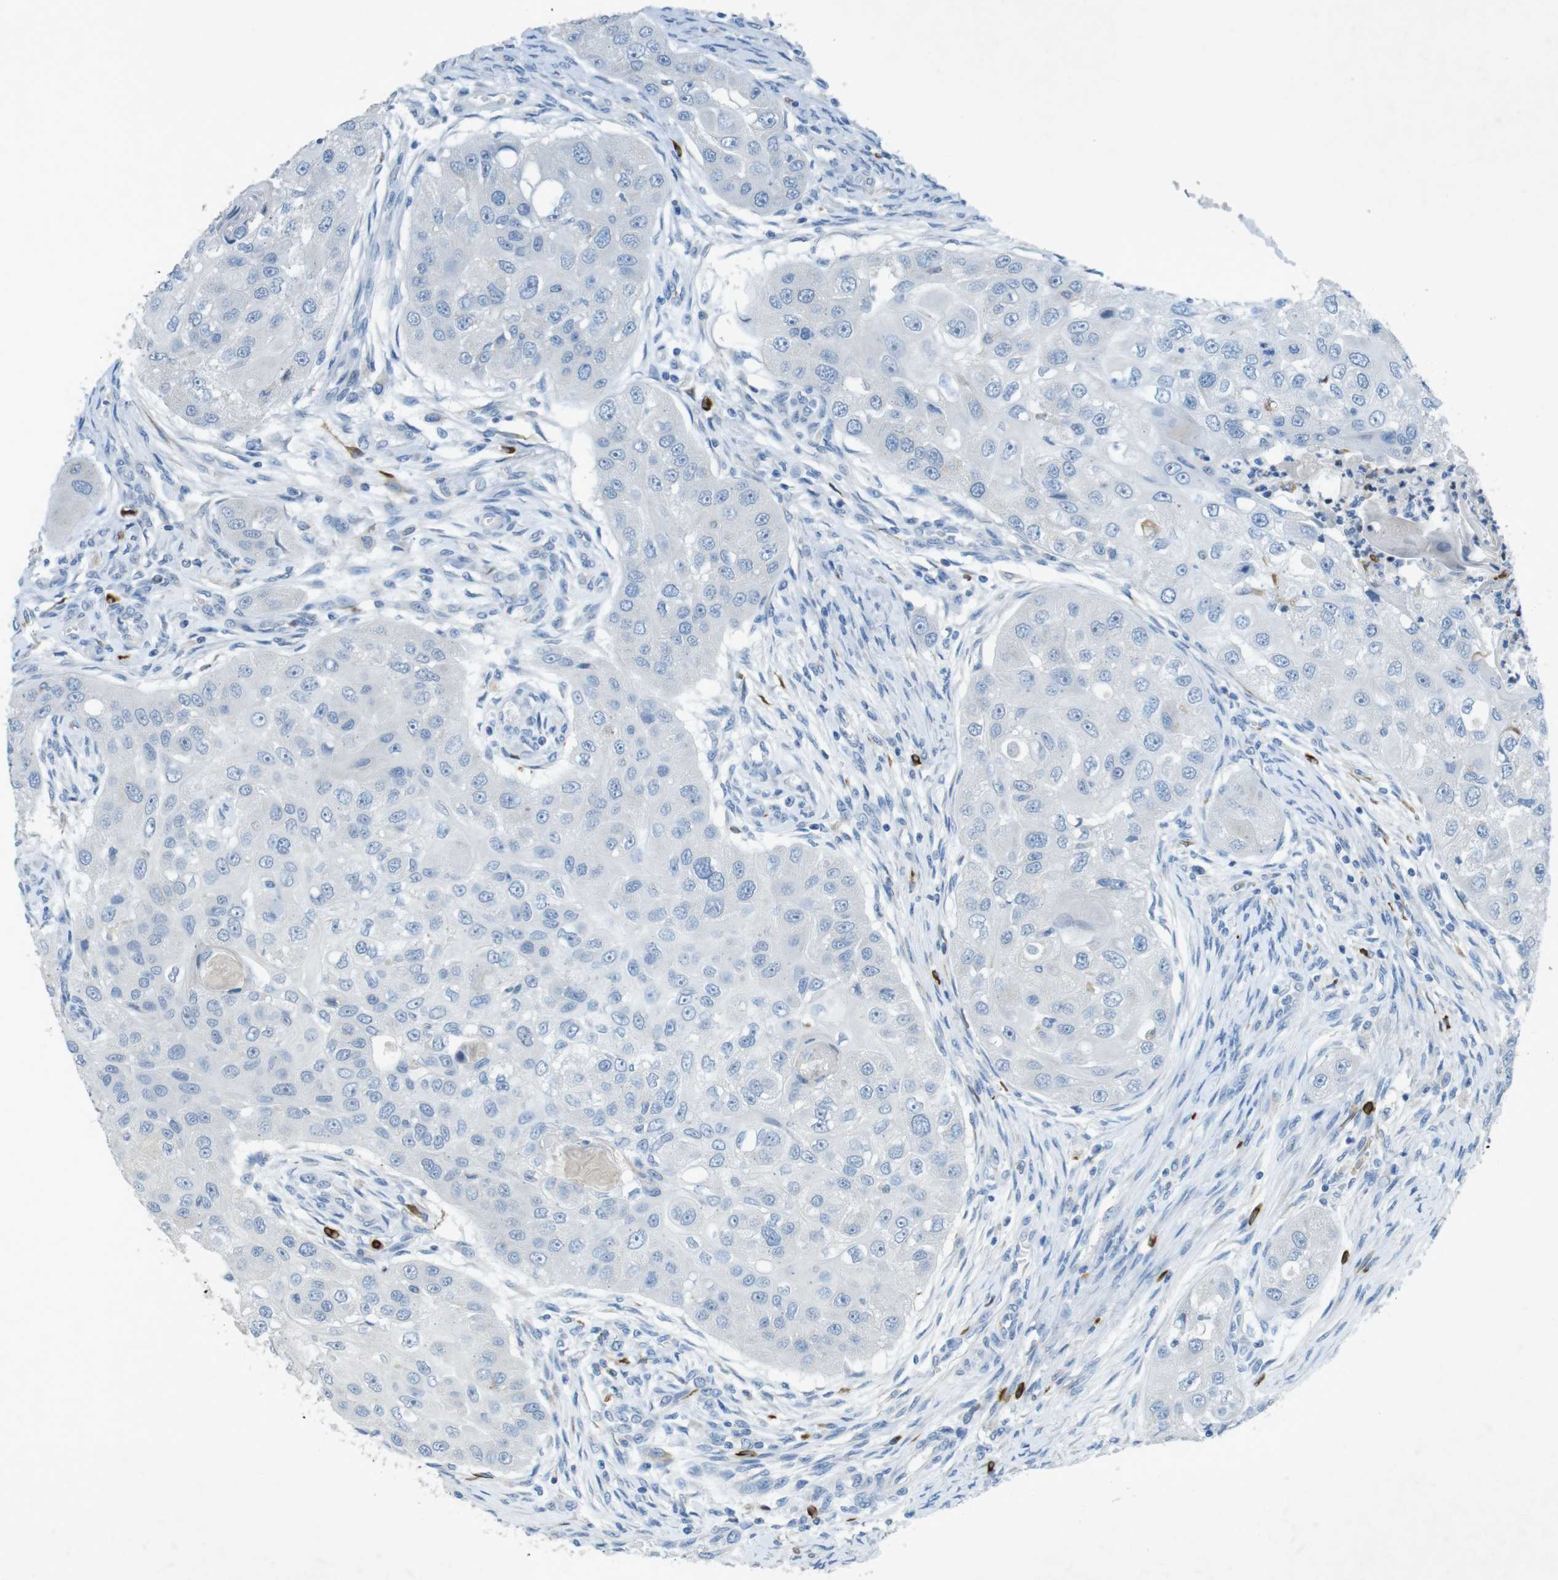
{"staining": {"intensity": "negative", "quantity": "none", "location": "none"}, "tissue": "head and neck cancer", "cell_type": "Tumor cells", "image_type": "cancer", "snomed": [{"axis": "morphology", "description": "Normal tissue, NOS"}, {"axis": "morphology", "description": "Squamous cell carcinoma, NOS"}, {"axis": "topography", "description": "Skeletal muscle"}, {"axis": "topography", "description": "Head-Neck"}], "caption": "Immunohistochemical staining of head and neck cancer demonstrates no significant expression in tumor cells.", "gene": "CD320", "patient": {"sex": "male", "age": 51}}